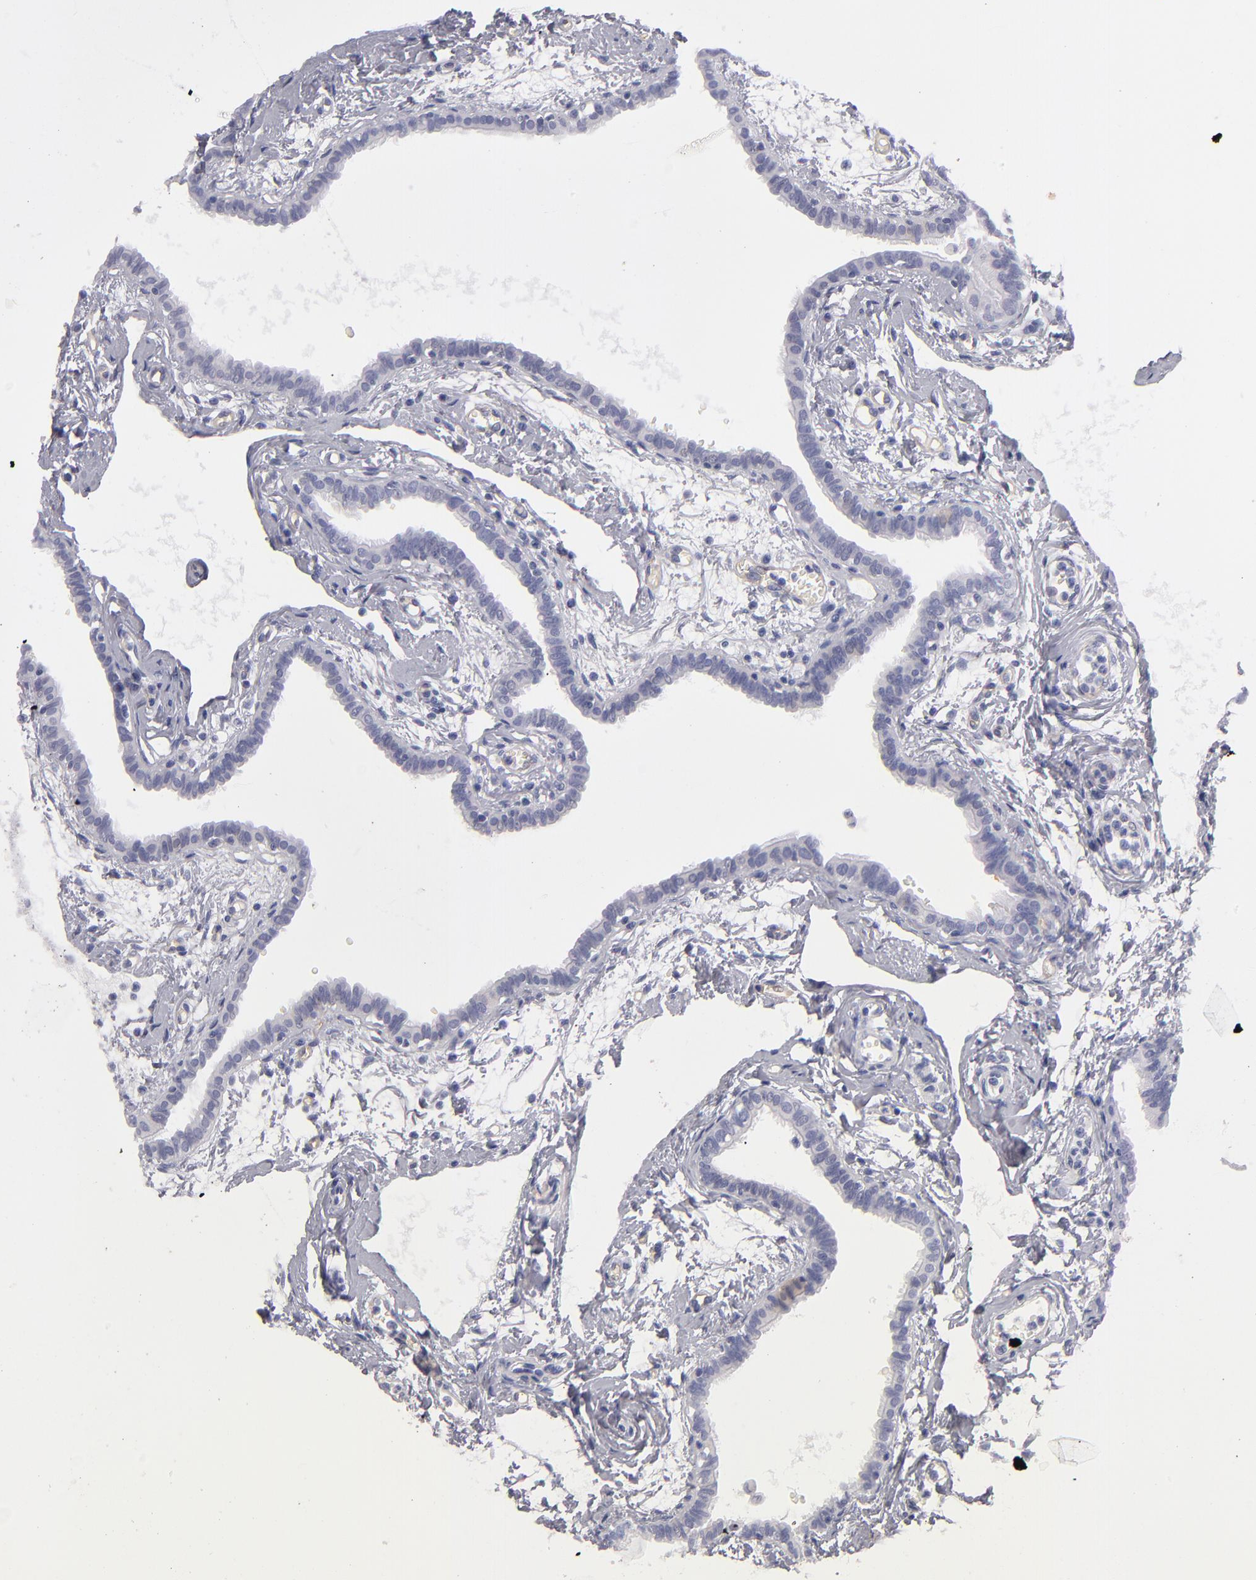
{"staining": {"intensity": "negative", "quantity": "none", "location": "none"}, "tissue": "fallopian tube", "cell_type": "Glandular cells", "image_type": "normal", "snomed": [{"axis": "morphology", "description": "Normal tissue, NOS"}, {"axis": "topography", "description": "Fallopian tube"}], "caption": "Image shows no significant protein expression in glandular cells of unremarkable fallopian tube.", "gene": "PLVAP", "patient": {"sex": "female", "age": 54}}